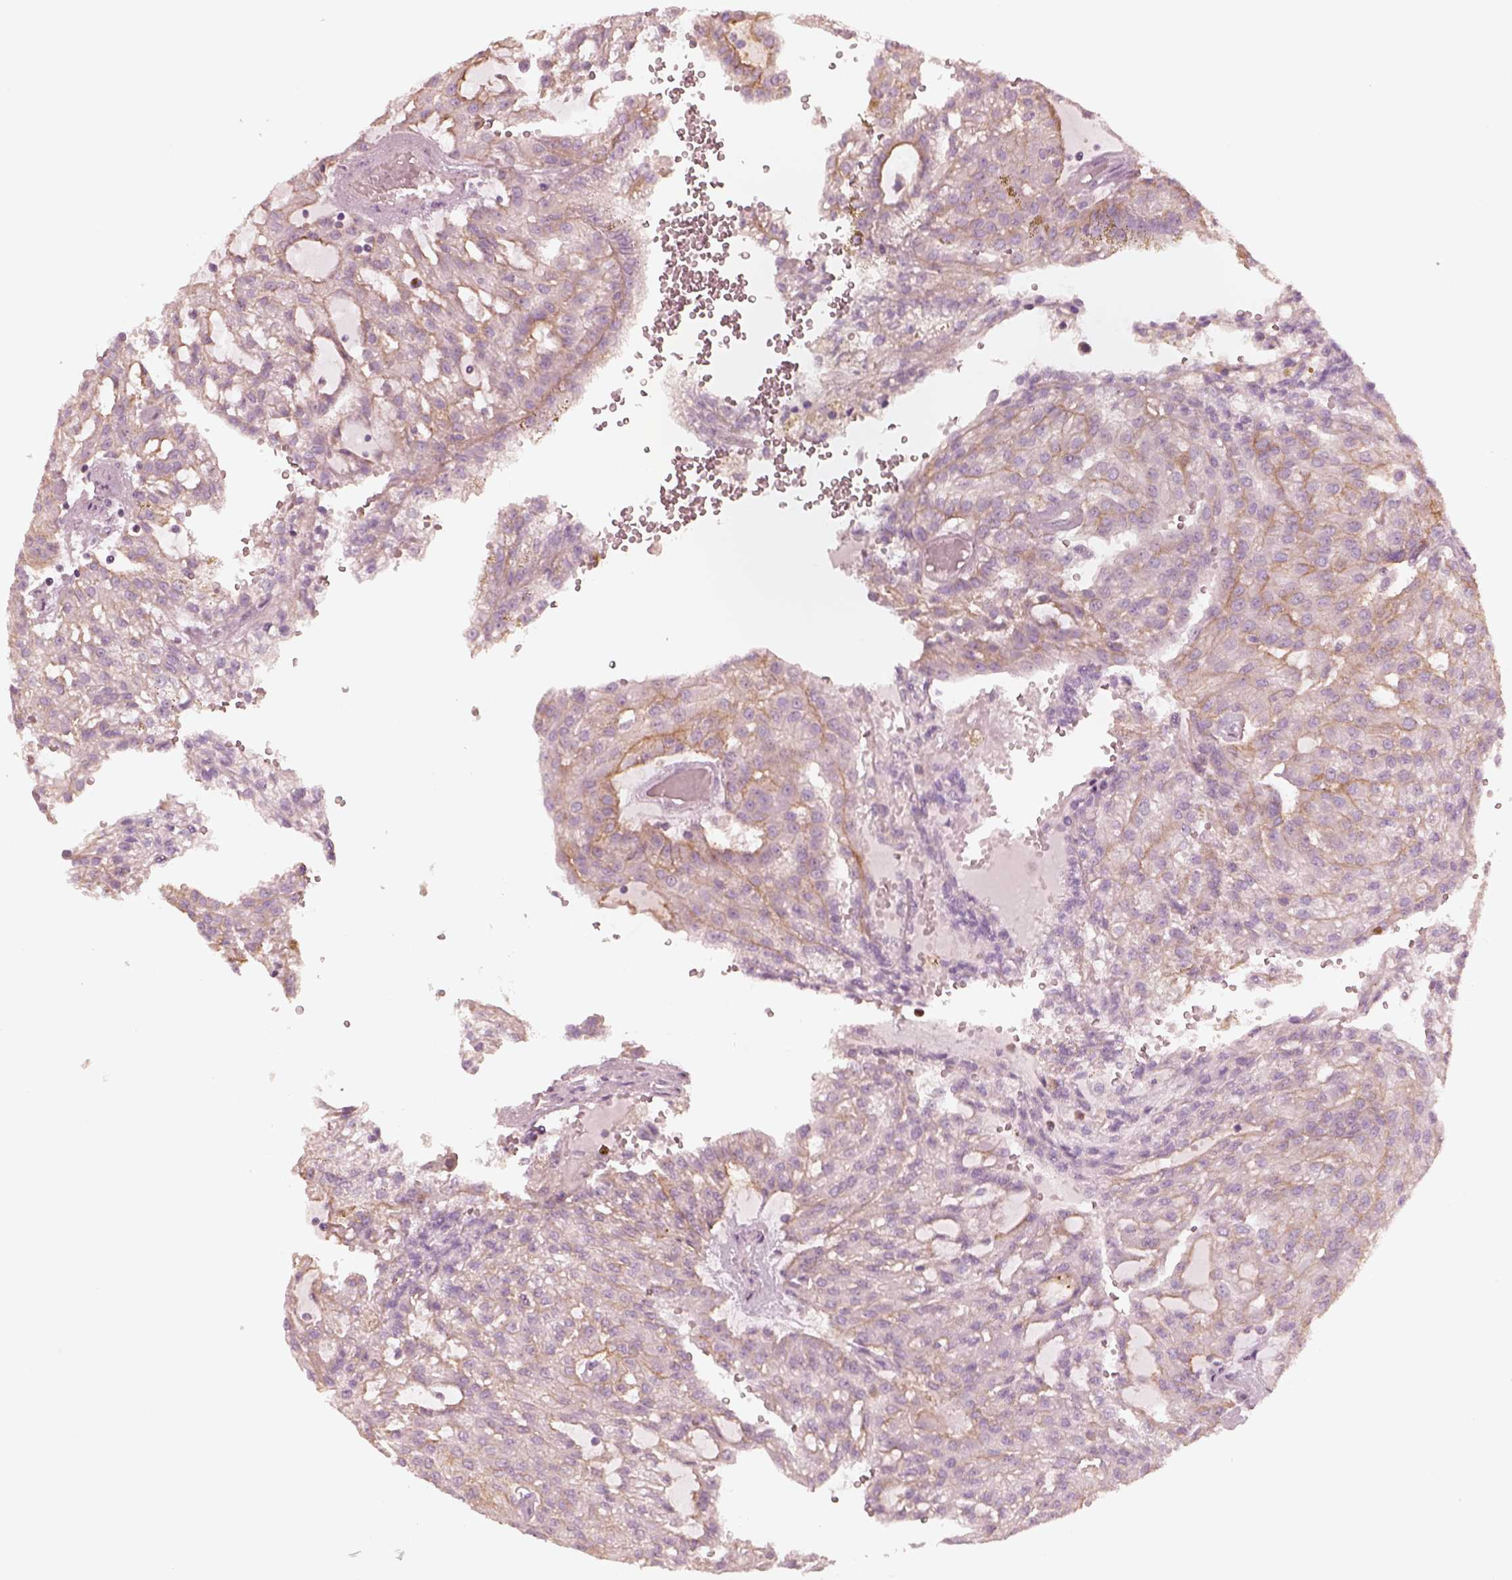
{"staining": {"intensity": "weak", "quantity": "25%-75%", "location": "cytoplasmic/membranous"}, "tissue": "renal cancer", "cell_type": "Tumor cells", "image_type": "cancer", "snomed": [{"axis": "morphology", "description": "Adenocarcinoma, NOS"}, {"axis": "topography", "description": "Kidney"}], "caption": "The immunohistochemical stain labels weak cytoplasmic/membranous expression in tumor cells of renal cancer tissue.", "gene": "GPRIN1", "patient": {"sex": "male", "age": 63}}